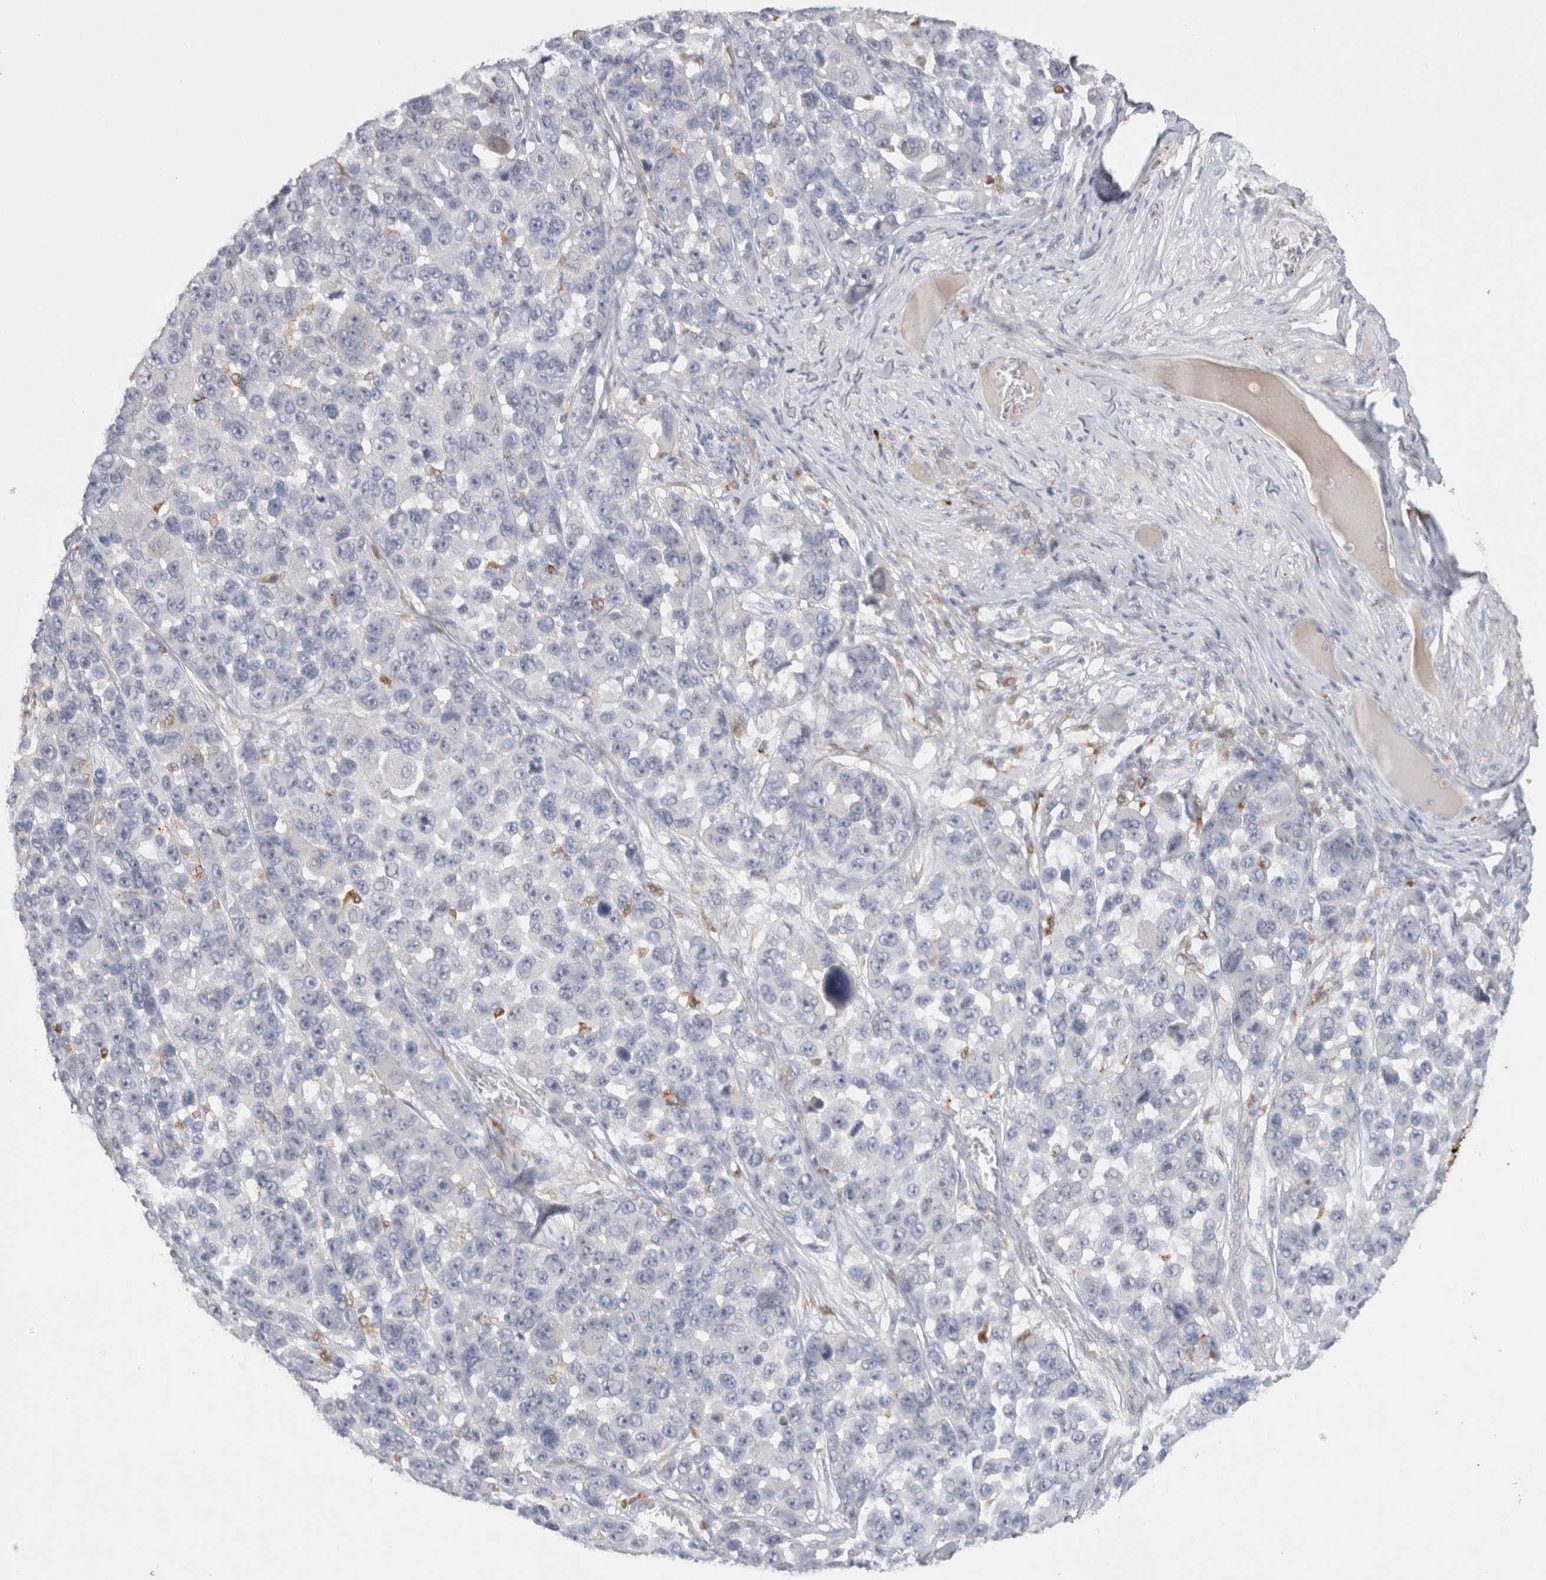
{"staining": {"intensity": "negative", "quantity": "none", "location": "none"}, "tissue": "melanoma", "cell_type": "Tumor cells", "image_type": "cancer", "snomed": [{"axis": "morphology", "description": "Malignant melanoma, NOS"}, {"axis": "topography", "description": "Skin"}], "caption": "A photomicrograph of melanoma stained for a protein exhibits no brown staining in tumor cells.", "gene": "HPGDS", "patient": {"sex": "male", "age": 53}}